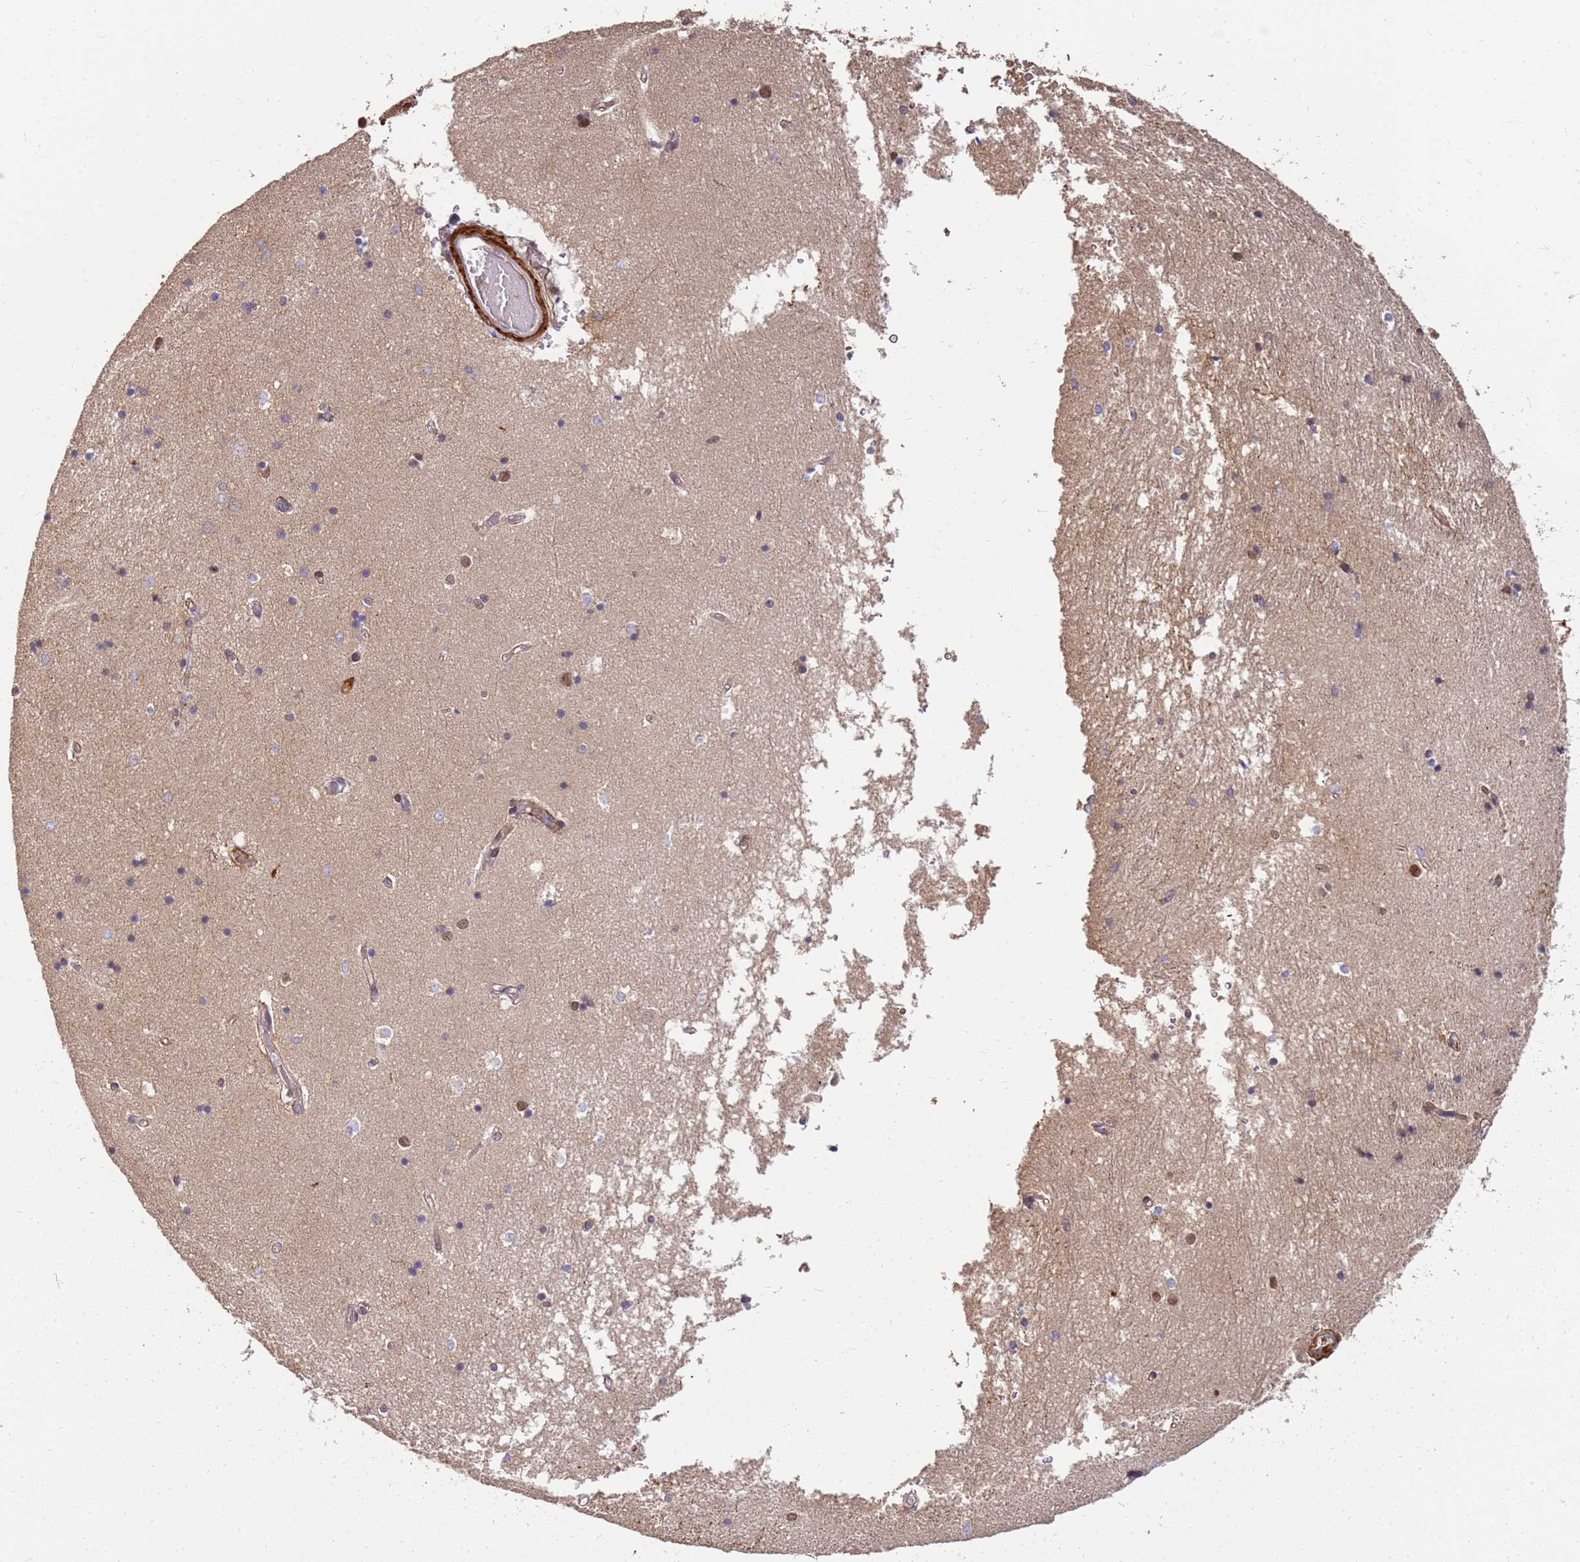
{"staining": {"intensity": "weak", "quantity": "<25%", "location": "cytoplasmic/membranous,nuclear"}, "tissue": "hippocampus", "cell_type": "Glial cells", "image_type": "normal", "snomed": [{"axis": "morphology", "description": "Normal tissue, NOS"}, {"axis": "topography", "description": "Hippocampus"}], "caption": "This is a histopathology image of immunohistochemistry (IHC) staining of normal hippocampus, which shows no staining in glial cells. (DAB (3,3'-diaminobenzidine) IHC, high magnification).", "gene": "ST18", "patient": {"sex": "male", "age": 45}}